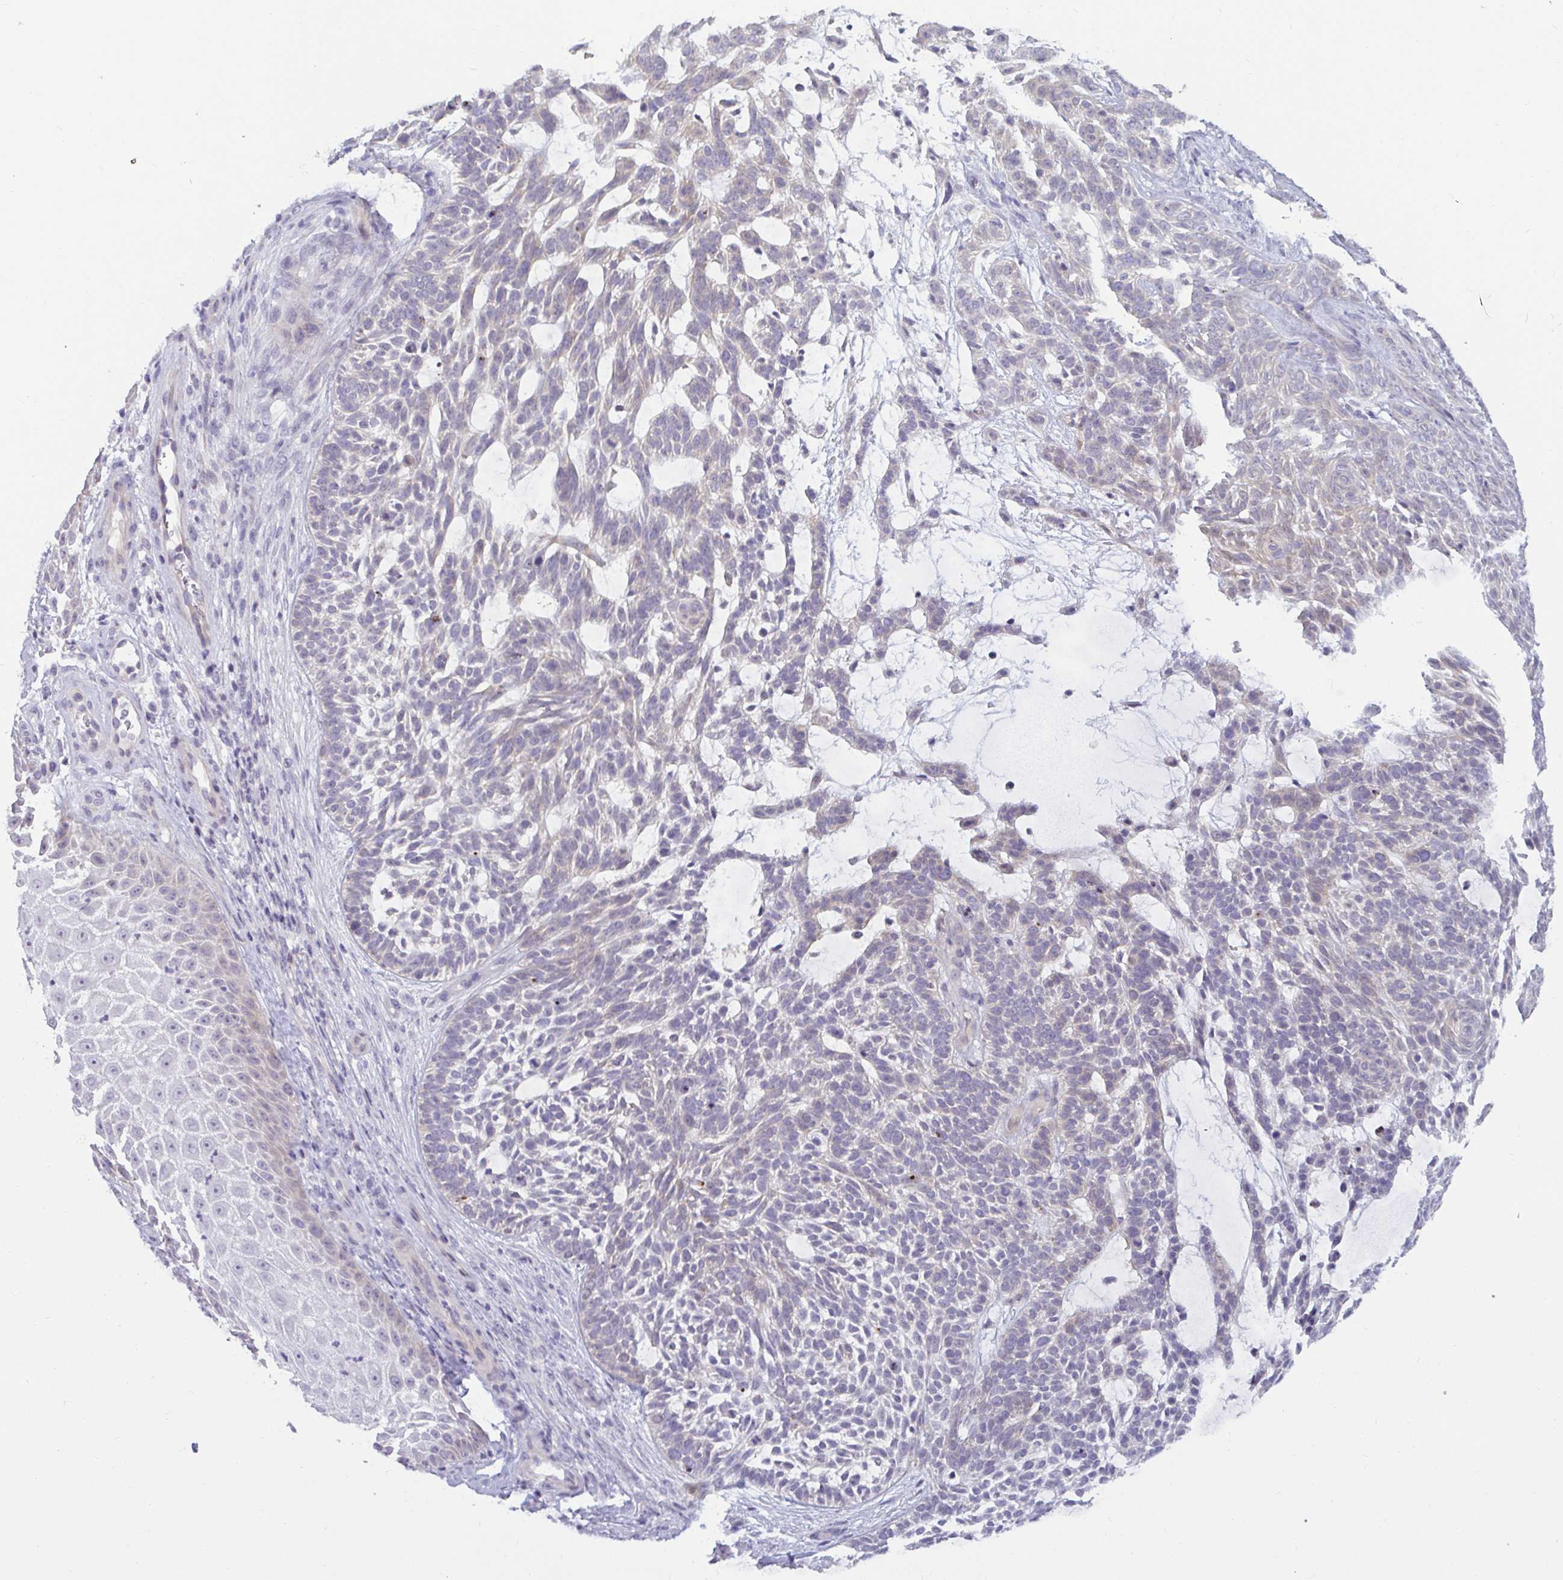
{"staining": {"intensity": "negative", "quantity": "none", "location": "none"}, "tissue": "skin cancer", "cell_type": "Tumor cells", "image_type": "cancer", "snomed": [{"axis": "morphology", "description": "Basal cell carcinoma"}, {"axis": "topography", "description": "Skin"}, {"axis": "topography", "description": "Skin, foot"}], "caption": "This is an immunohistochemistry micrograph of human skin basal cell carcinoma. There is no staining in tumor cells.", "gene": "GSTM1", "patient": {"sex": "female", "age": 77}}